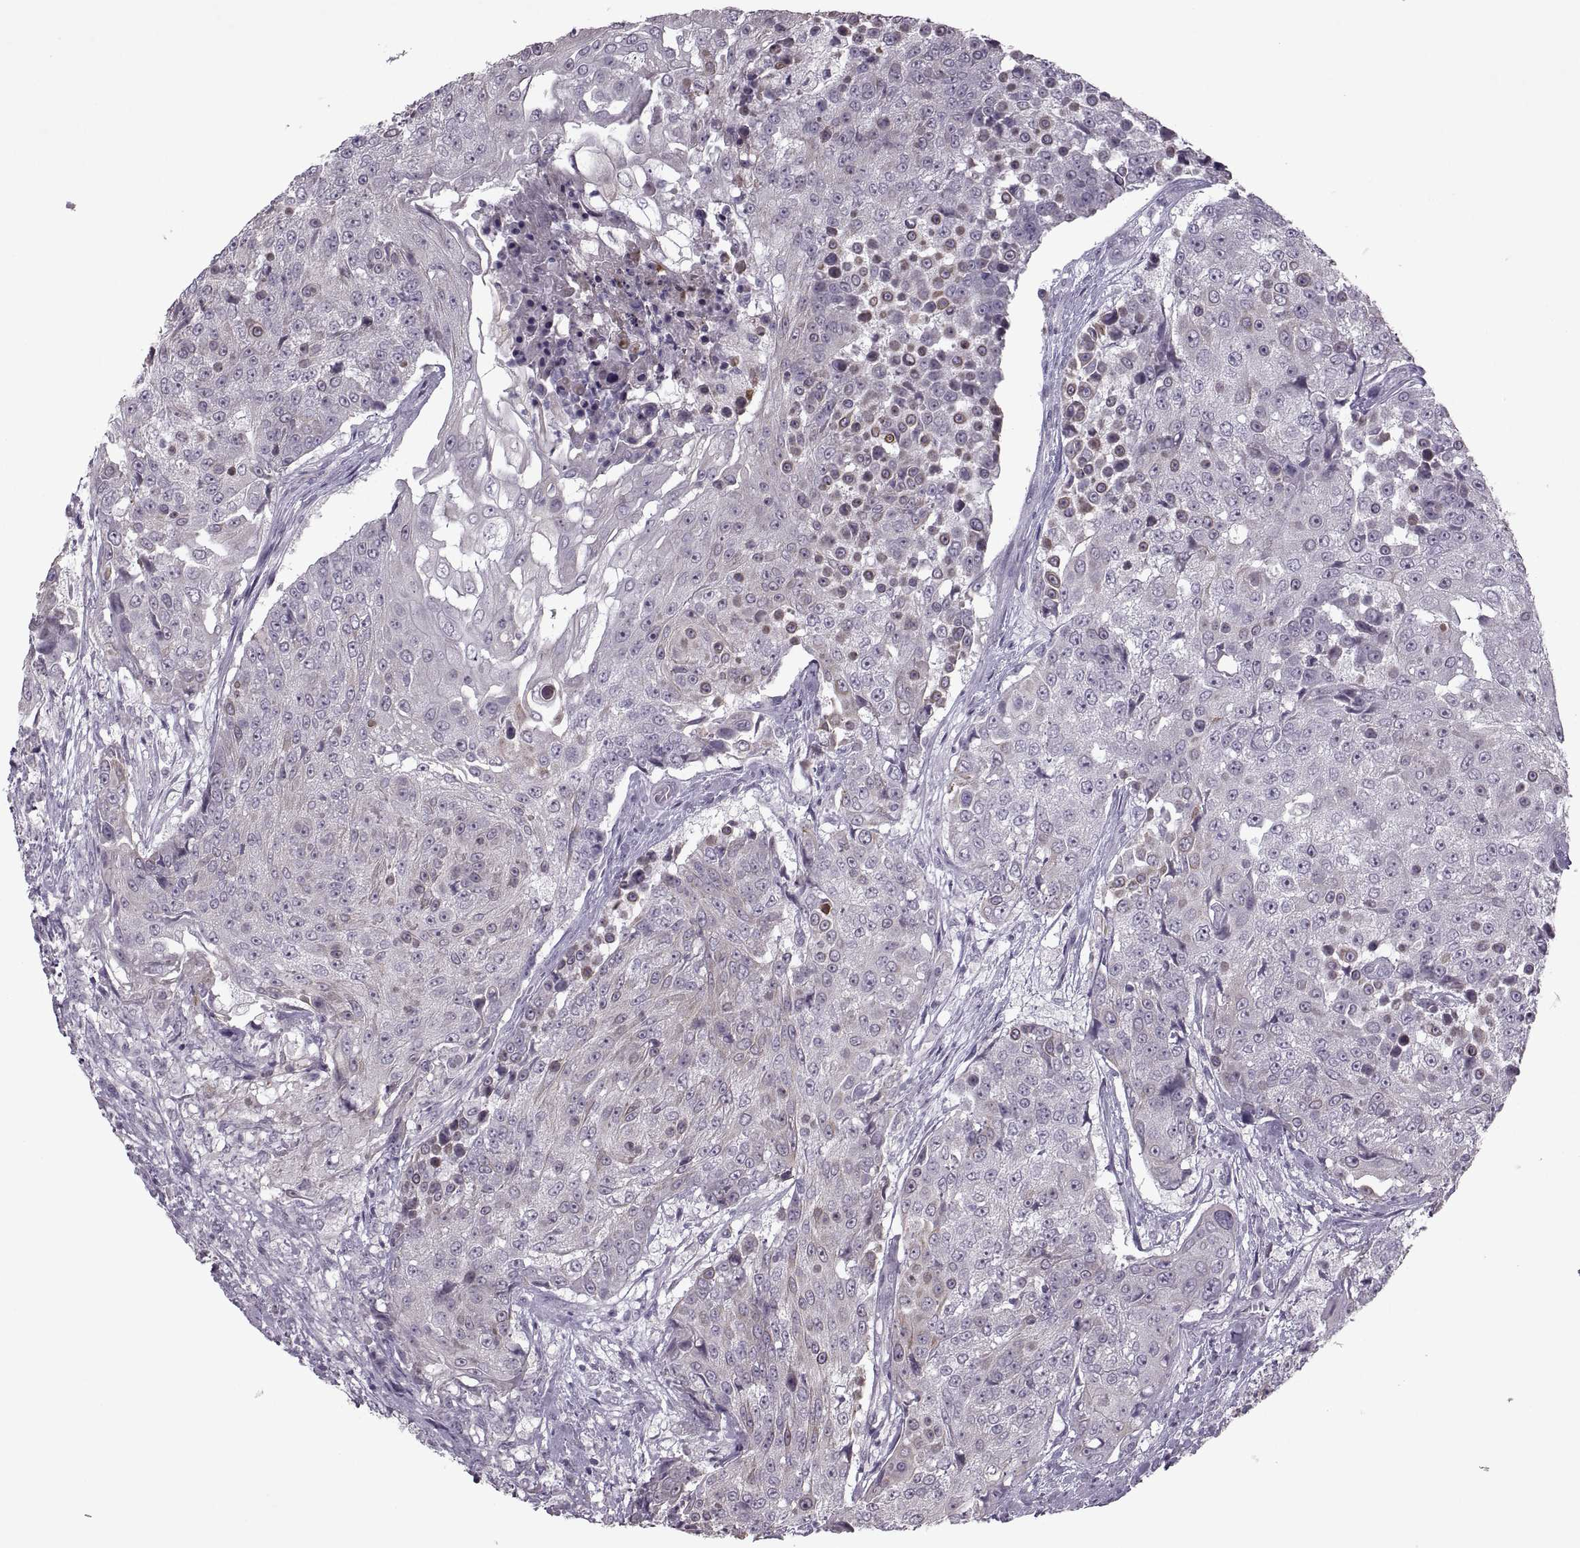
{"staining": {"intensity": "negative", "quantity": "none", "location": "none"}, "tissue": "urothelial cancer", "cell_type": "Tumor cells", "image_type": "cancer", "snomed": [{"axis": "morphology", "description": "Urothelial carcinoma, High grade"}, {"axis": "topography", "description": "Urinary bladder"}], "caption": "This is an immunohistochemistry (IHC) histopathology image of human urothelial cancer. There is no staining in tumor cells.", "gene": "MGAT4D", "patient": {"sex": "female", "age": 63}}